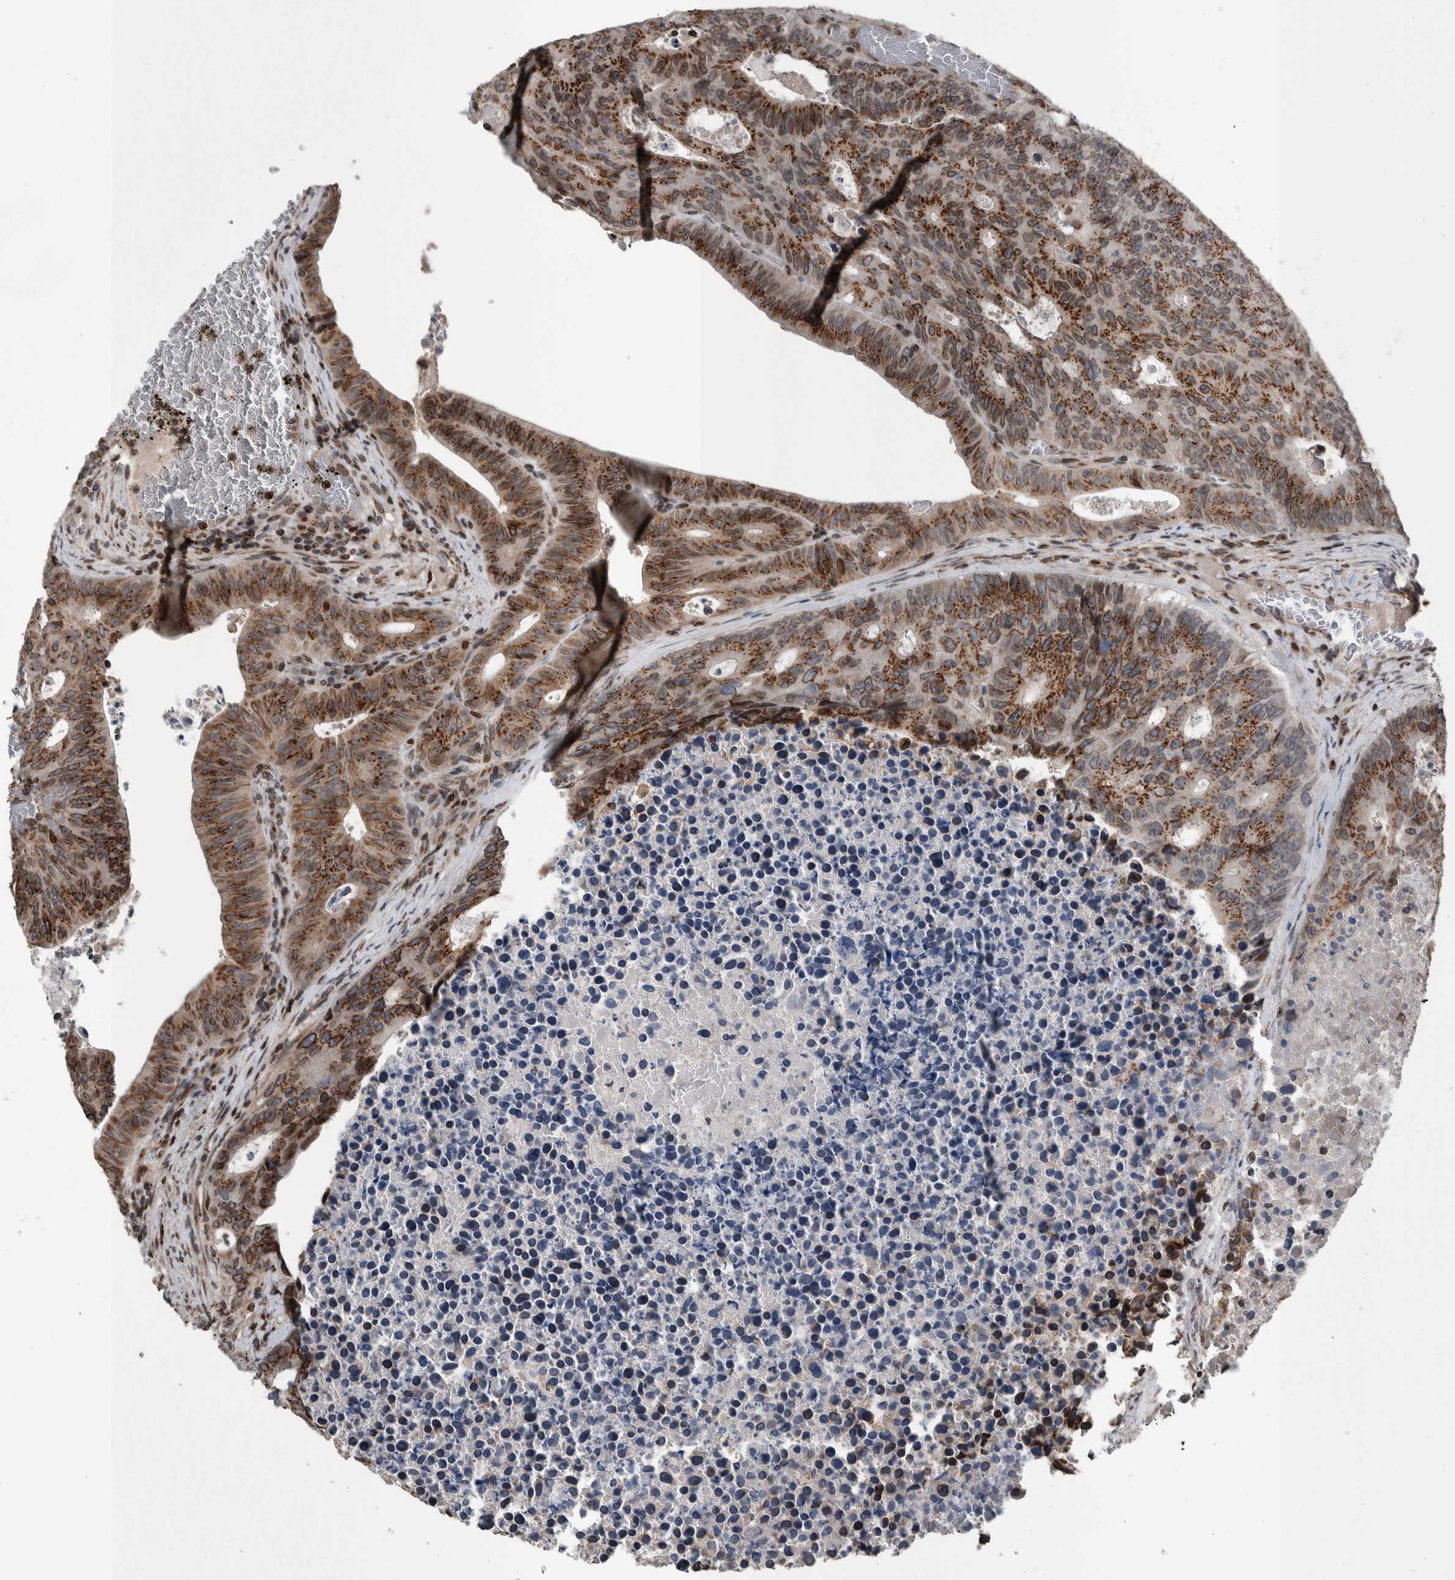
{"staining": {"intensity": "strong", "quantity": ">75%", "location": "cytoplasmic/membranous"}, "tissue": "colorectal cancer", "cell_type": "Tumor cells", "image_type": "cancer", "snomed": [{"axis": "morphology", "description": "Adenocarcinoma, NOS"}, {"axis": "topography", "description": "Colon"}], "caption": "Colorectal cancer (adenocarcinoma) tissue demonstrates strong cytoplasmic/membranous staining in about >75% of tumor cells, visualized by immunohistochemistry.", "gene": "FAM135B", "patient": {"sex": "male", "age": 87}}